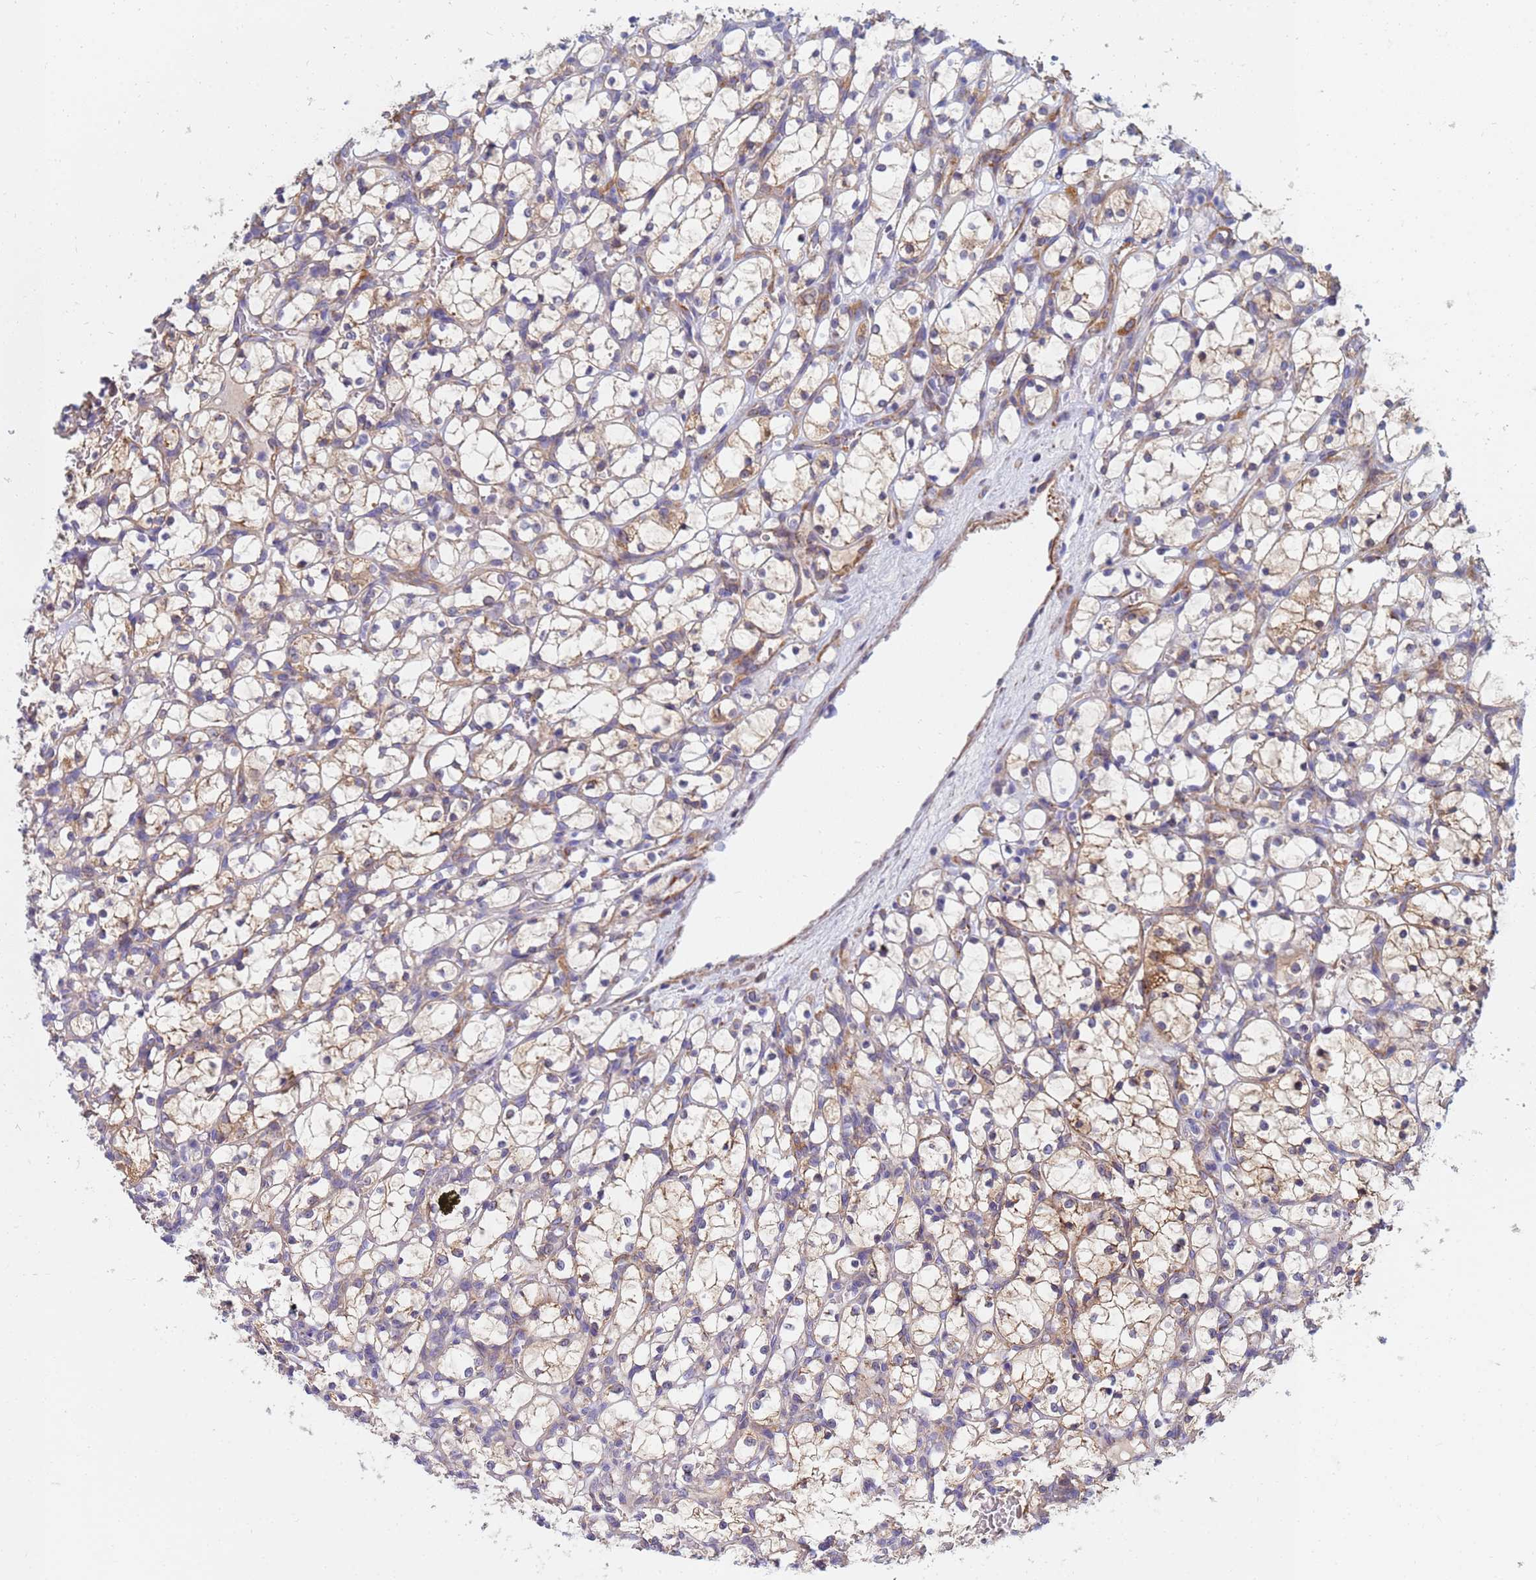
{"staining": {"intensity": "moderate", "quantity": "25%-75%", "location": "cytoplasmic/membranous"}, "tissue": "renal cancer", "cell_type": "Tumor cells", "image_type": "cancer", "snomed": [{"axis": "morphology", "description": "Adenocarcinoma, NOS"}, {"axis": "topography", "description": "Kidney"}], "caption": "Approximately 25%-75% of tumor cells in human renal cancer (adenocarcinoma) show moderate cytoplasmic/membranous protein staining as visualized by brown immunohistochemical staining.", "gene": "SDR39U1", "patient": {"sex": "female", "age": 69}}